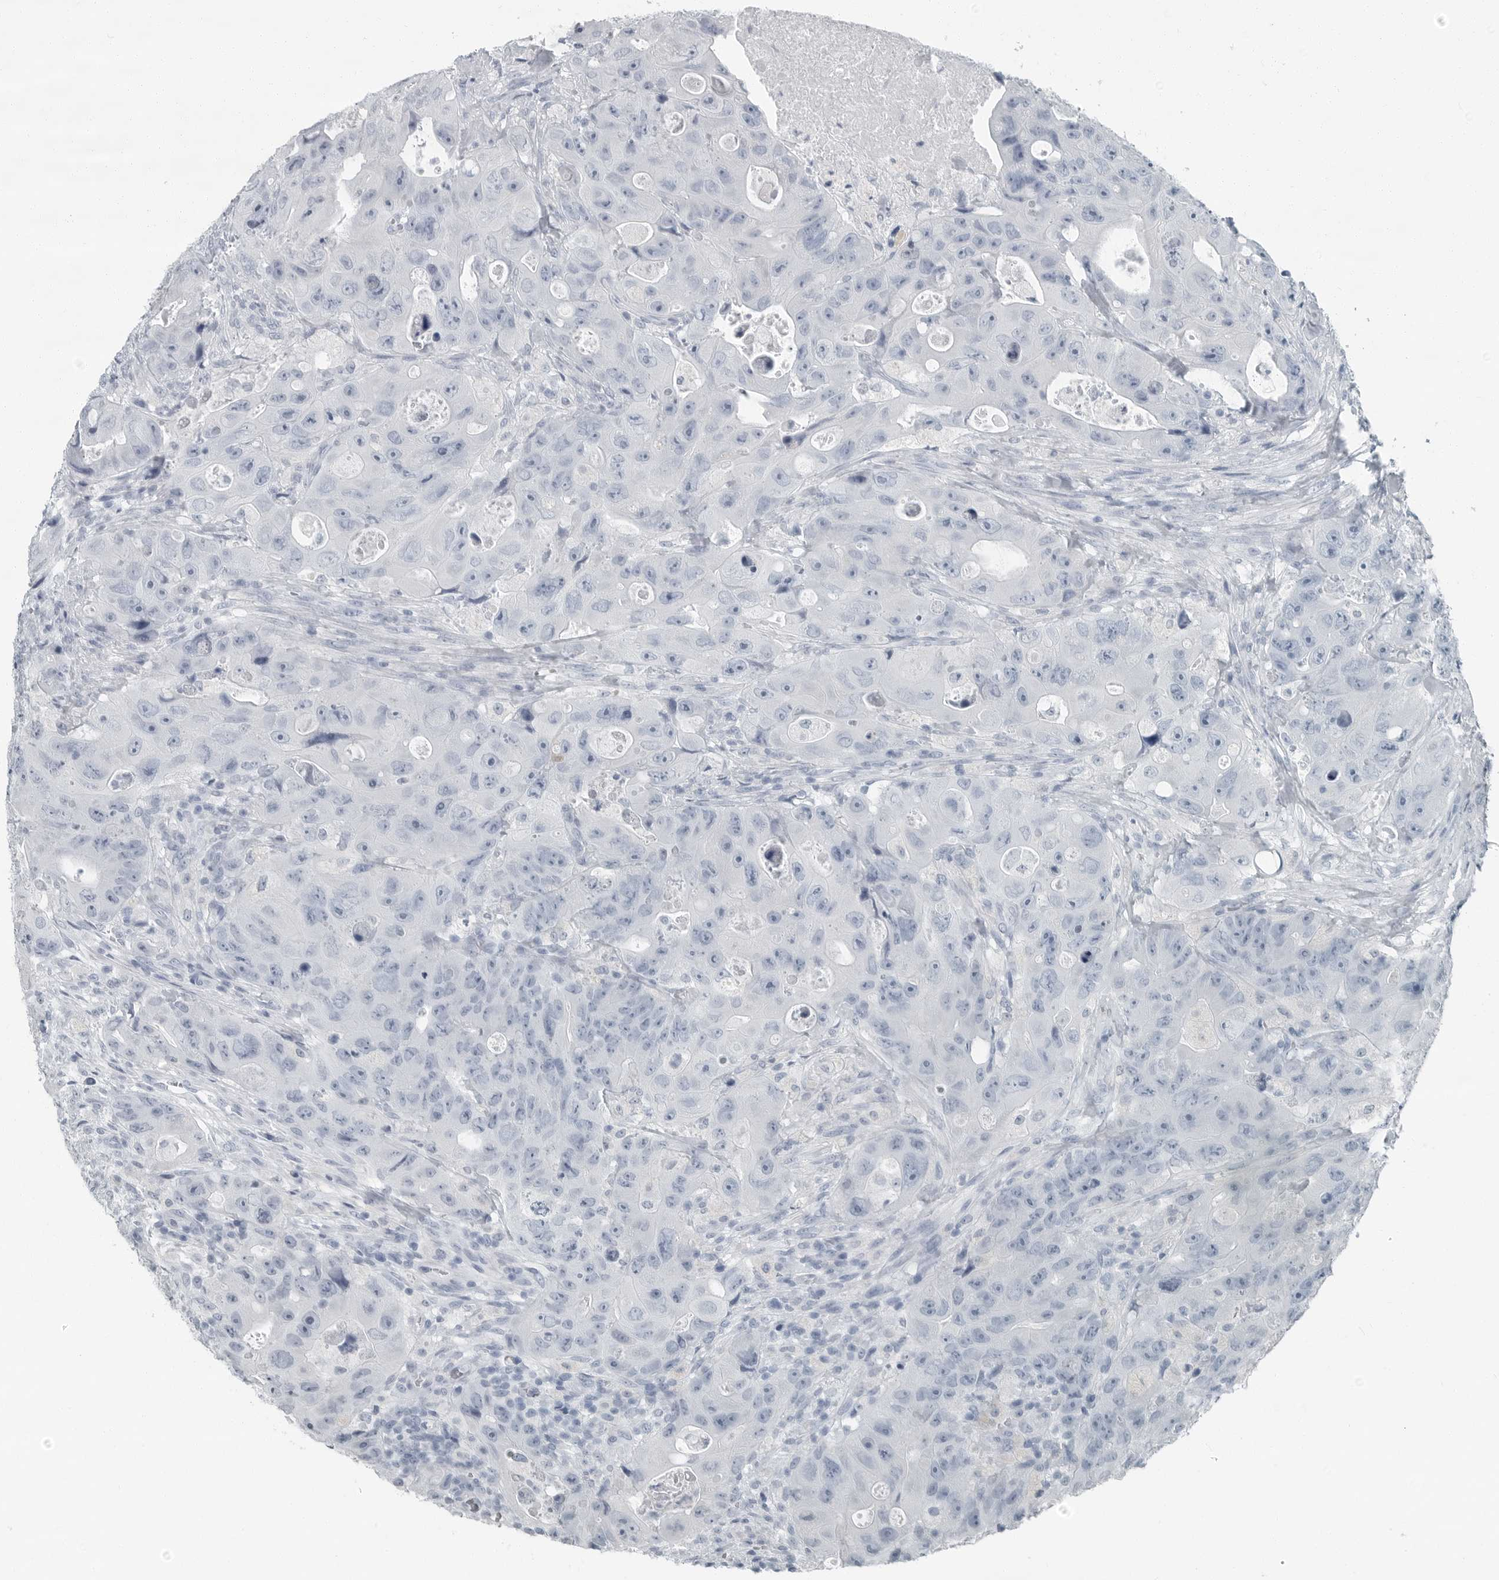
{"staining": {"intensity": "negative", "quantity": "none", "location": "none"}, "tissue": "colorectal cancer", "cell_type": "Tumor cells", "image_type": "cancer", "snomed": [{"axis": "morphology", "description": "Adenocarcinoma, NOS"}, {"axis": "topography", "description": "Colon"}], "caption": "IHC image of neoplastic tissue: adenocarcinoma (colorectal) stained with DAB (3,3'-diaminobenzidine) demonstrates no significant protein positivity in tumor cells. (DAB immunohistochemistry, high magnification).", "gene": "FABP6", "patient": {"sex": "female", "age": 46}}